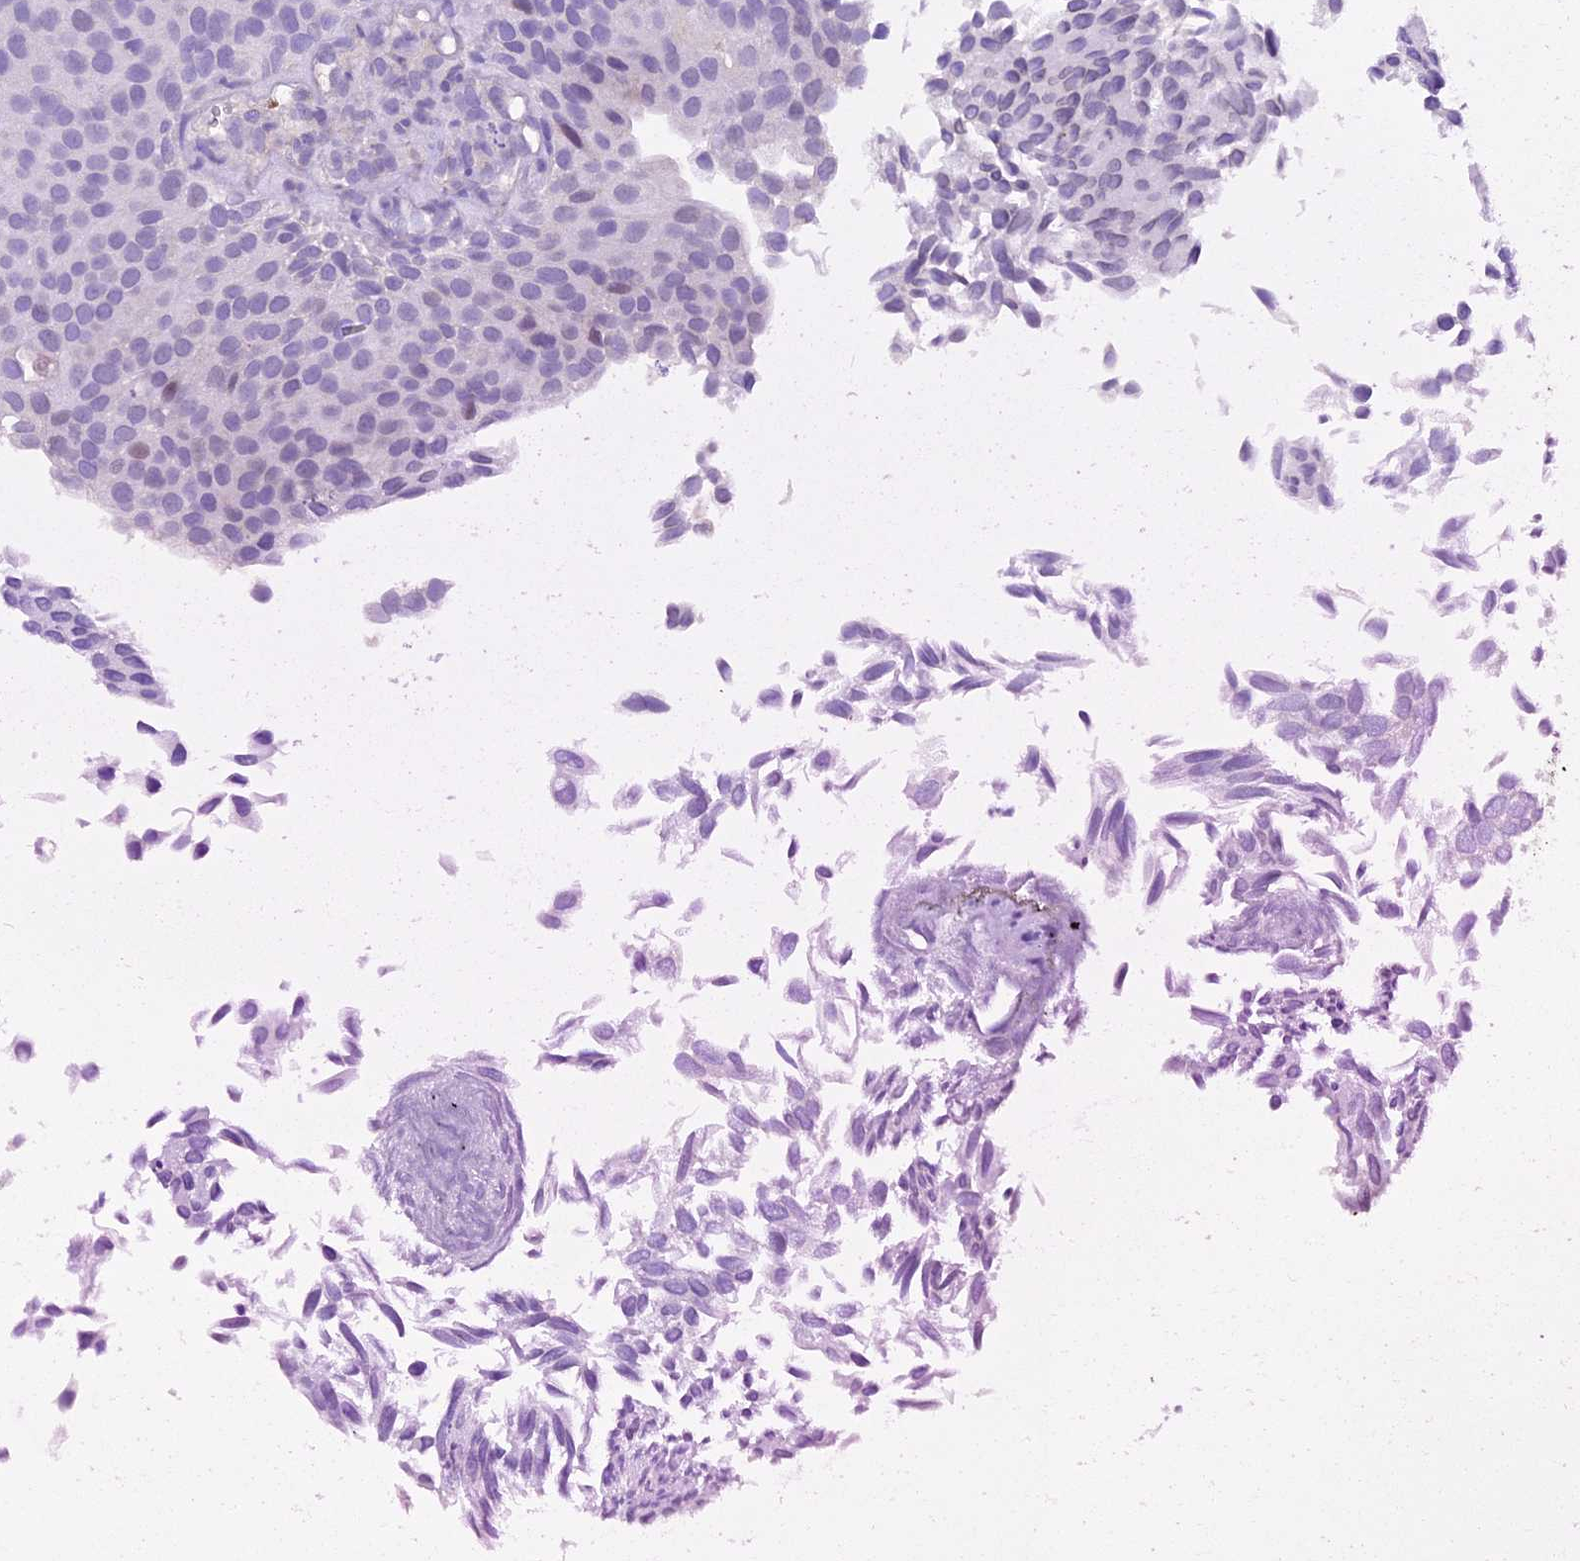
{"staining": {"intensity": "negative", "quantity": "none", "location": "none"}, "tissue": "urothelial cancer", "cell_type": "Tumor cells", "image_type": "cancer", "snomed": [{"axis": "morphology", "description": "Urothelial carcinoma, Low grade"}, {"axis": "topography", "description": "Urinary bladder"}], "caption": "An immunohistochemistry (IHC) histopathology image of low-grade urothelial carcinoma is shown. There is no staining in tumor cells of low-grade urothelial carcinoma. (DAB (3,3'-diaminobenzidine) immunohistochemistry (IHC) visualized using brightfield microscopy, high magnification).", "gene": "MEX3B", "patient": {"sex": "male", "age": 89}}